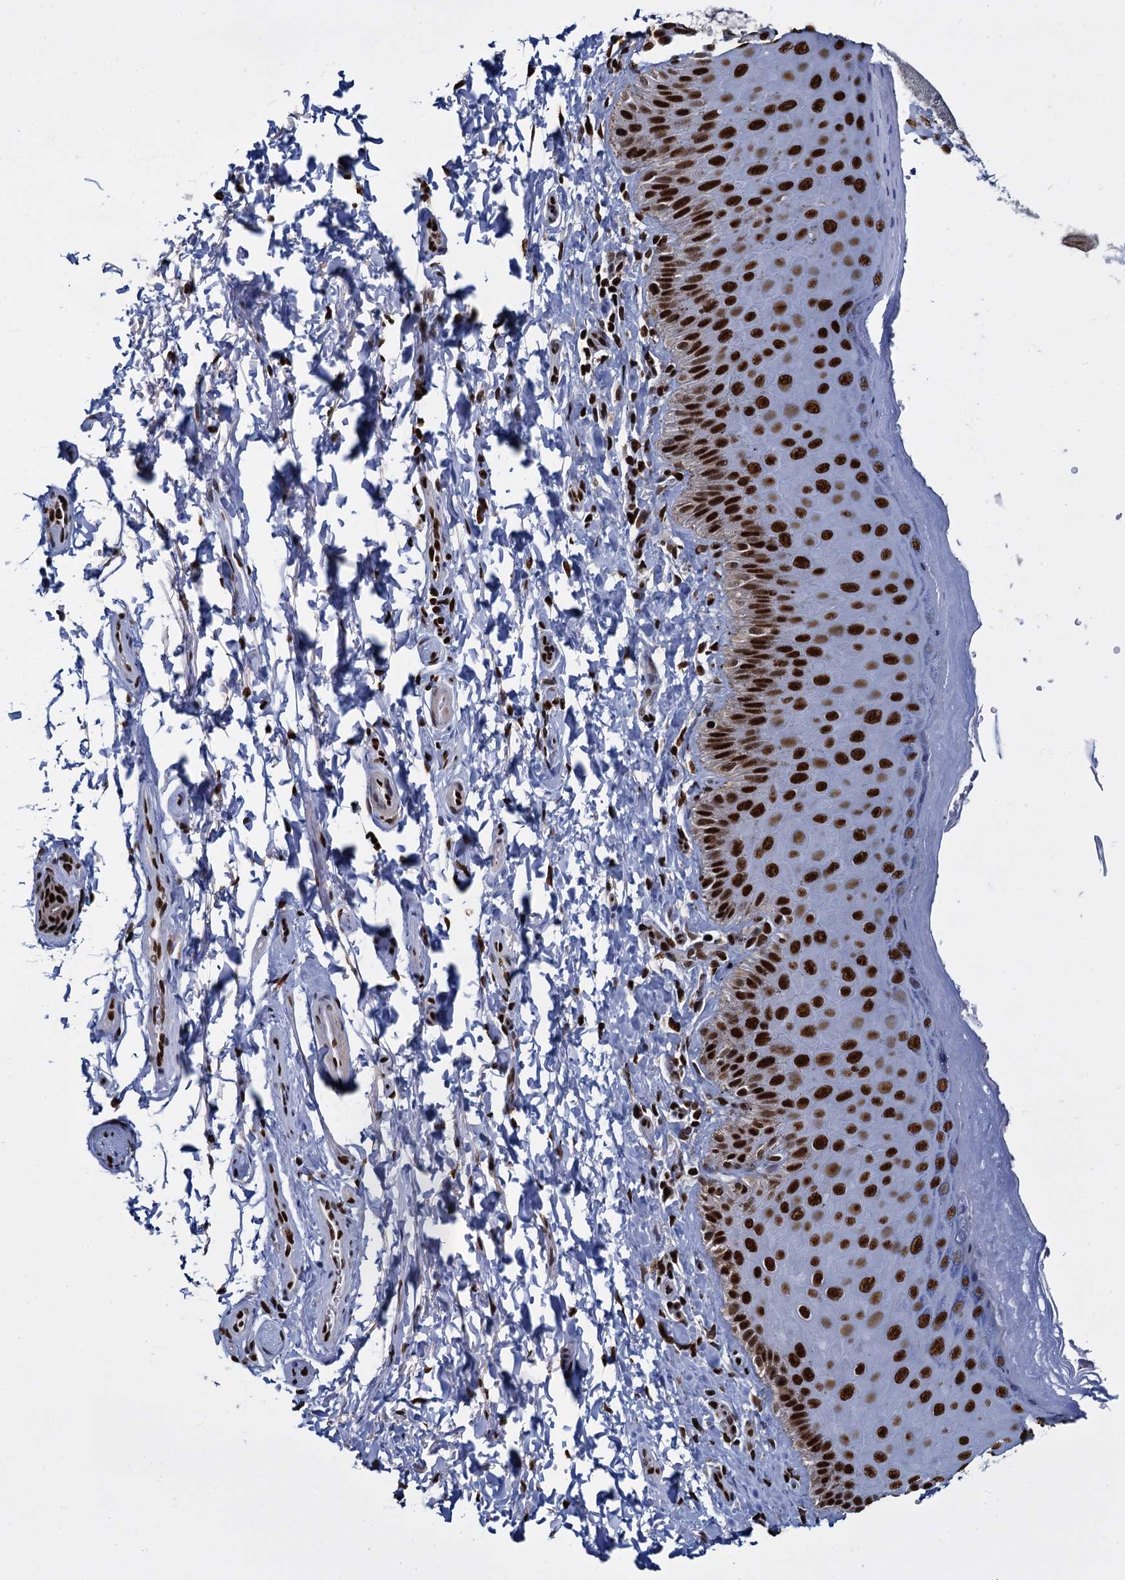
{"staining": {"intensity": "strong", "quantity": ">75%", "location": "nuclear"}, "tissue": "skin", "cell_type": "Epidermal cells", "image_type": "normal", "snomed": [{"axis": "morphology", "description": "Normal tissue, NOS"}, {"axis": "topography", "description": "Anal"}], "caption": "Immunohistochemical staining of normal skin displays strong nuclear protein staining in about >75% of epidermal cells. The staining is performed using DAB (3,3'-diaminobenzidine) brown chromogen to label protein expression. The nuclei are counter-stained blue using hematoxylin.", "gene": "DCPS", "patient": {"sex": "male", "age": 44}}